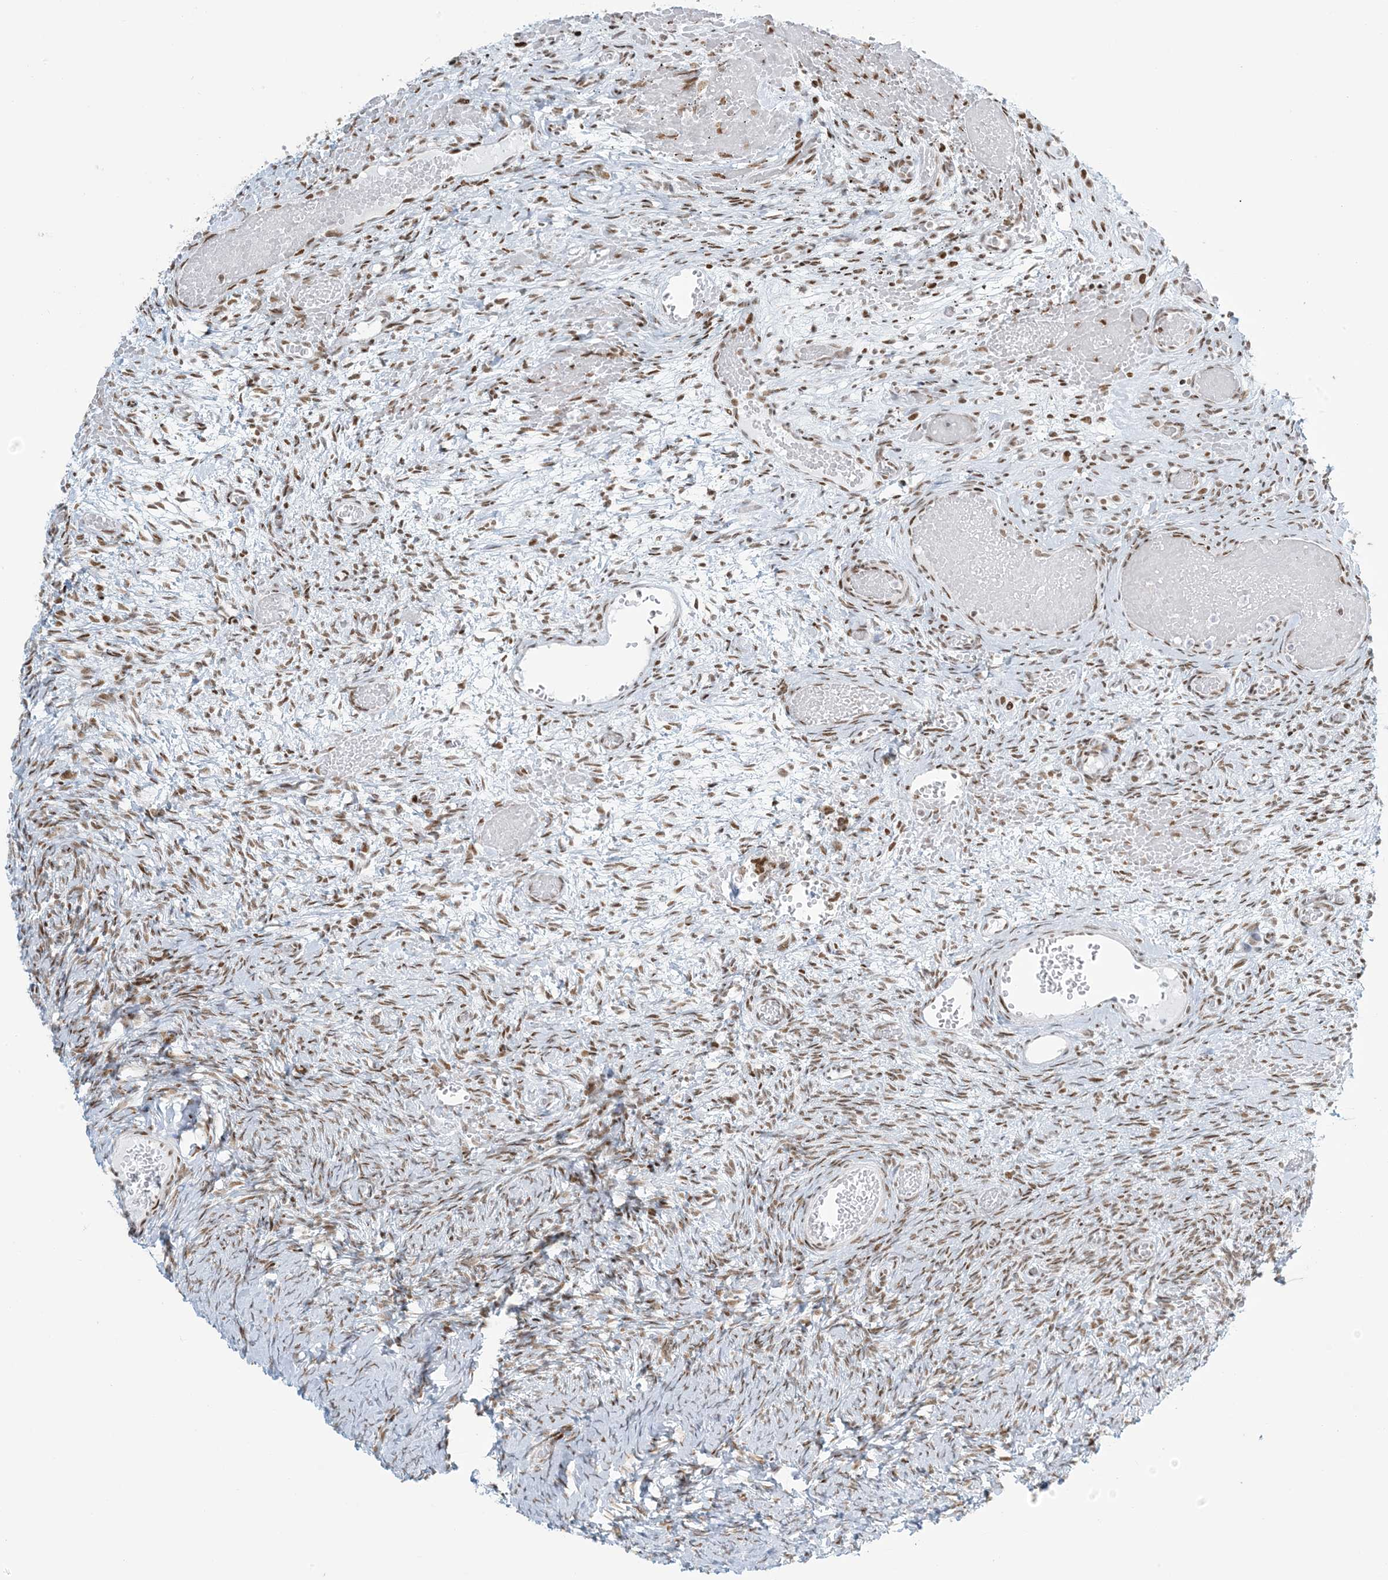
{"staining": {"intensity": "moderate", "quantity": ">75%", "location": "nuclear"}, "tissue": "ovary", "cell_type": "Ovarian stroma cells", "image_type": "normal", "snomed": [{"axis": "morphology", "description": "Adenocarcinoma, NOS"}, {"axis": "topography", "description": "Endometrium"}], "caption": "Ovary was stained to show a protein in brown. There is medium levels of moderate nuclear staining in about >75% of ovarian stroma cells.", "gene": "STAG1", "patient": {"sex": "female", "age": 32}}